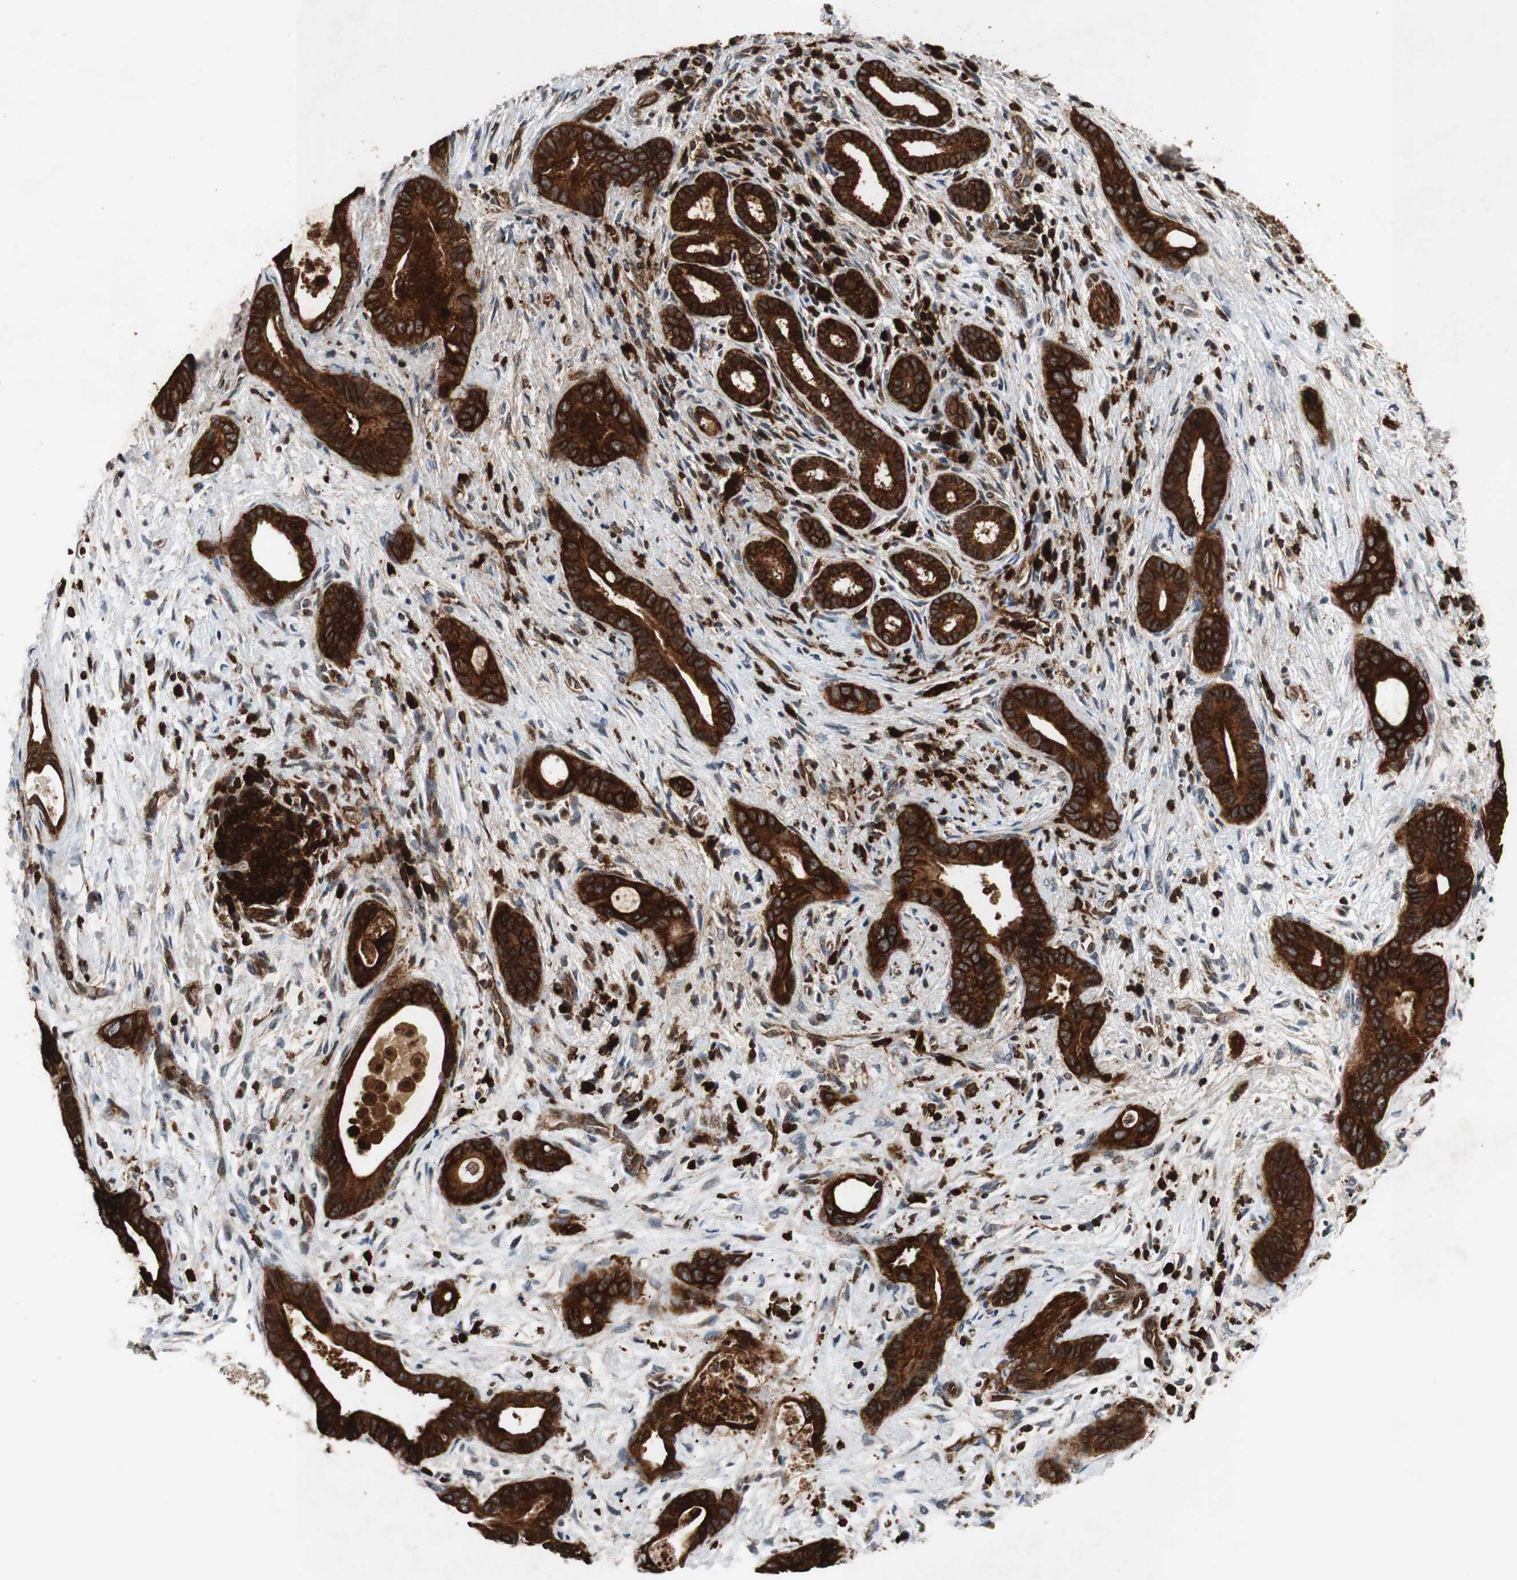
{"staining": {"intensity": "strong", "quantity": ">75%", "location": "cytoplasmic/membranous"}, "tissue": "liver cancer", "cell_type": "Tumor cells", "image_type": "cancer", "snomed": [{"axis": "morphology", "description": "Cholangiocarcinoma"}, {"axis": "topography", "description": "Liver"}], "caption": "IHC photomicrograph of neoplastic tissue: human liver cancer stained using immunohistochemistry (IHC) displays high levels of strong protein expression localized specifically in the cytoplasmic/membranous of tumor cells, appearing as a cytoplasmic/membranous brown color.", "gene": "TUBA4A", "patient": {"sex": "female", "age": 55}}